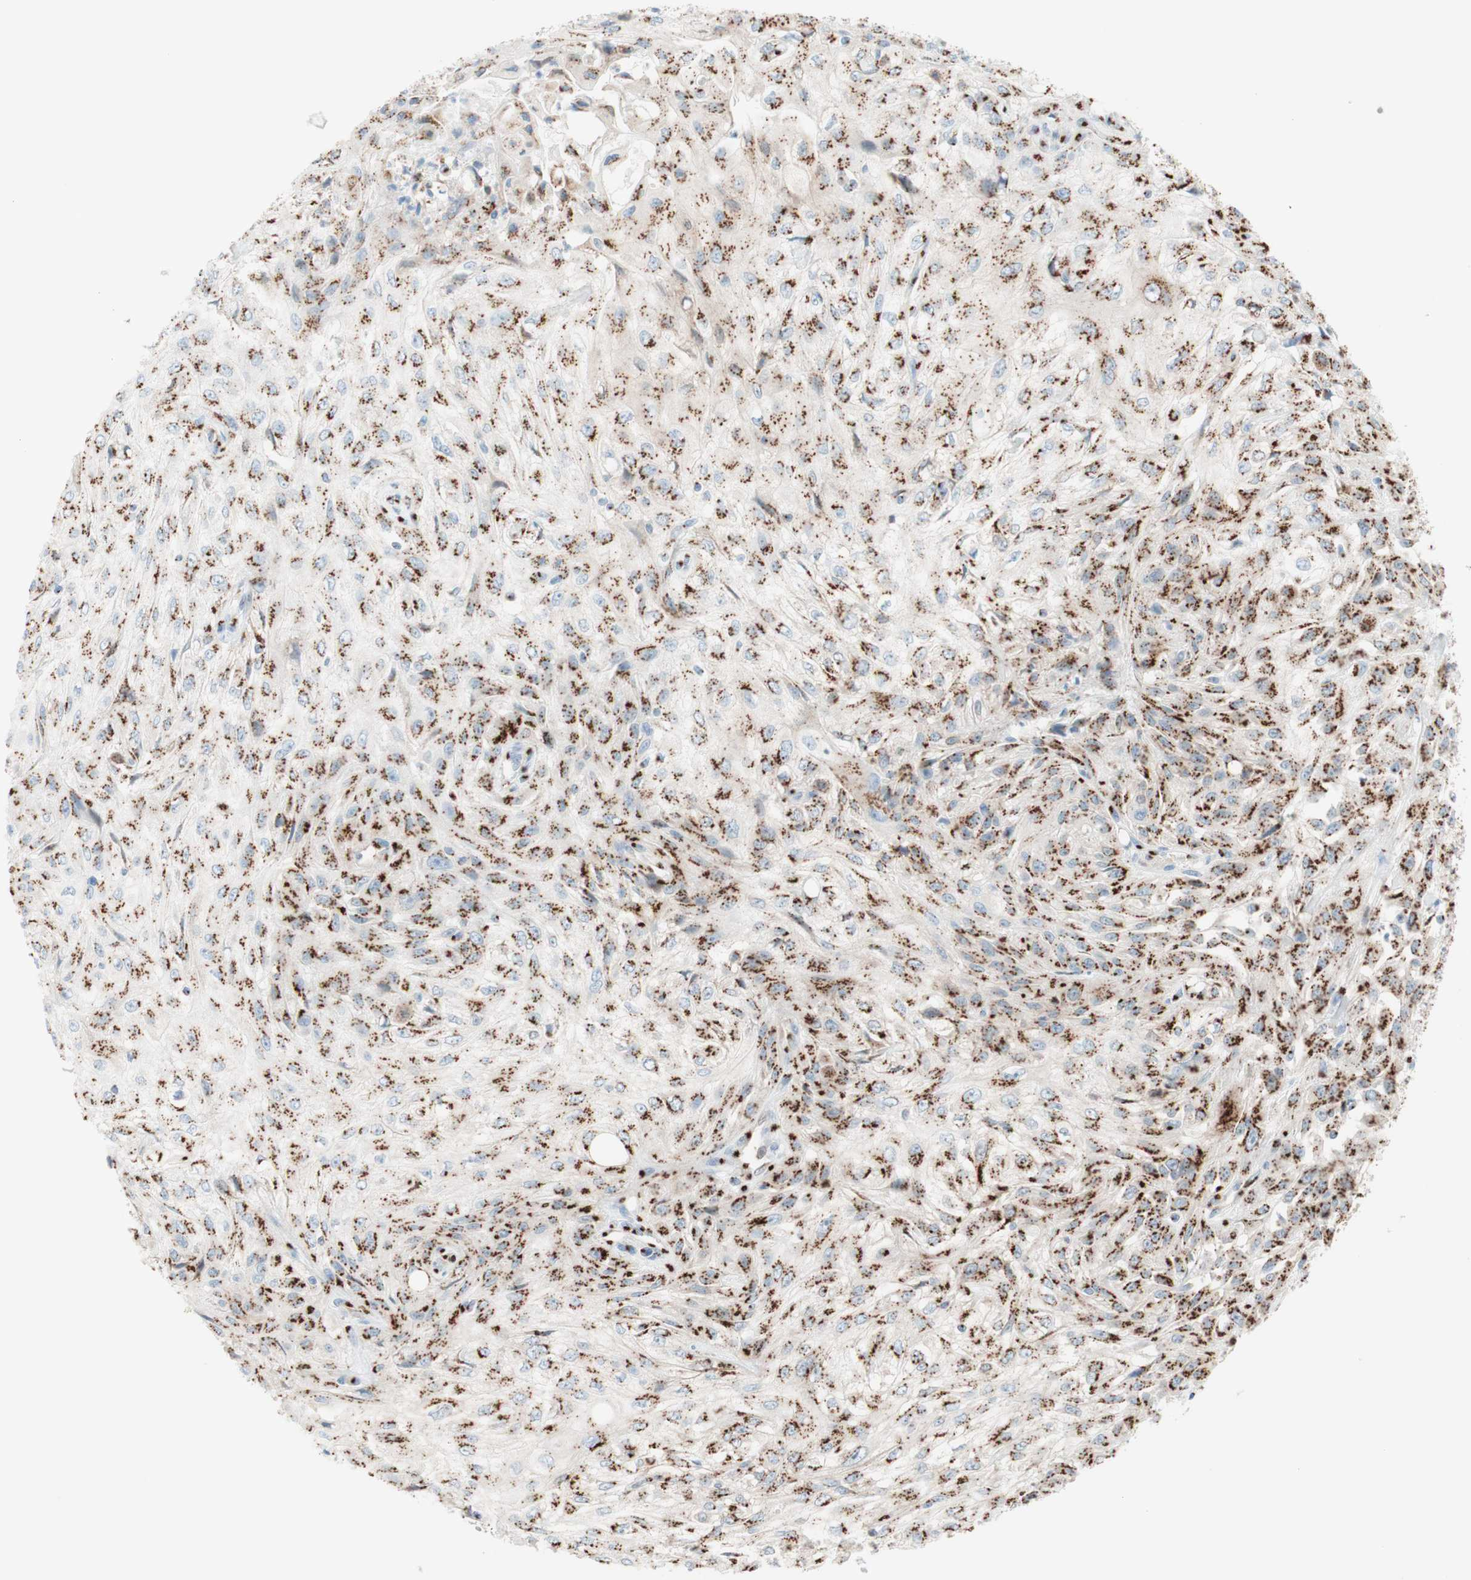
{"staining": {"intensity": "strong", "quantity": ">75%", "location": "cytoplasmic/membranous"}, "tissue": "skin cancer", "cell_type": "Tumor cells", "image_type": "cancer", "snomed": [{"axis": "morphology", "description": "Squamous cell carcinoma, NOS"}, {"axis": "topography", "description": "Skin"}], "caption": "Human skin cancer stained with a brown dye exhibits strong cytoplasmic/membranous positive expression in about >75% of tumor cells.", "gene": "GOLGB1", "patient": {"sex": "male", "age": 75}}